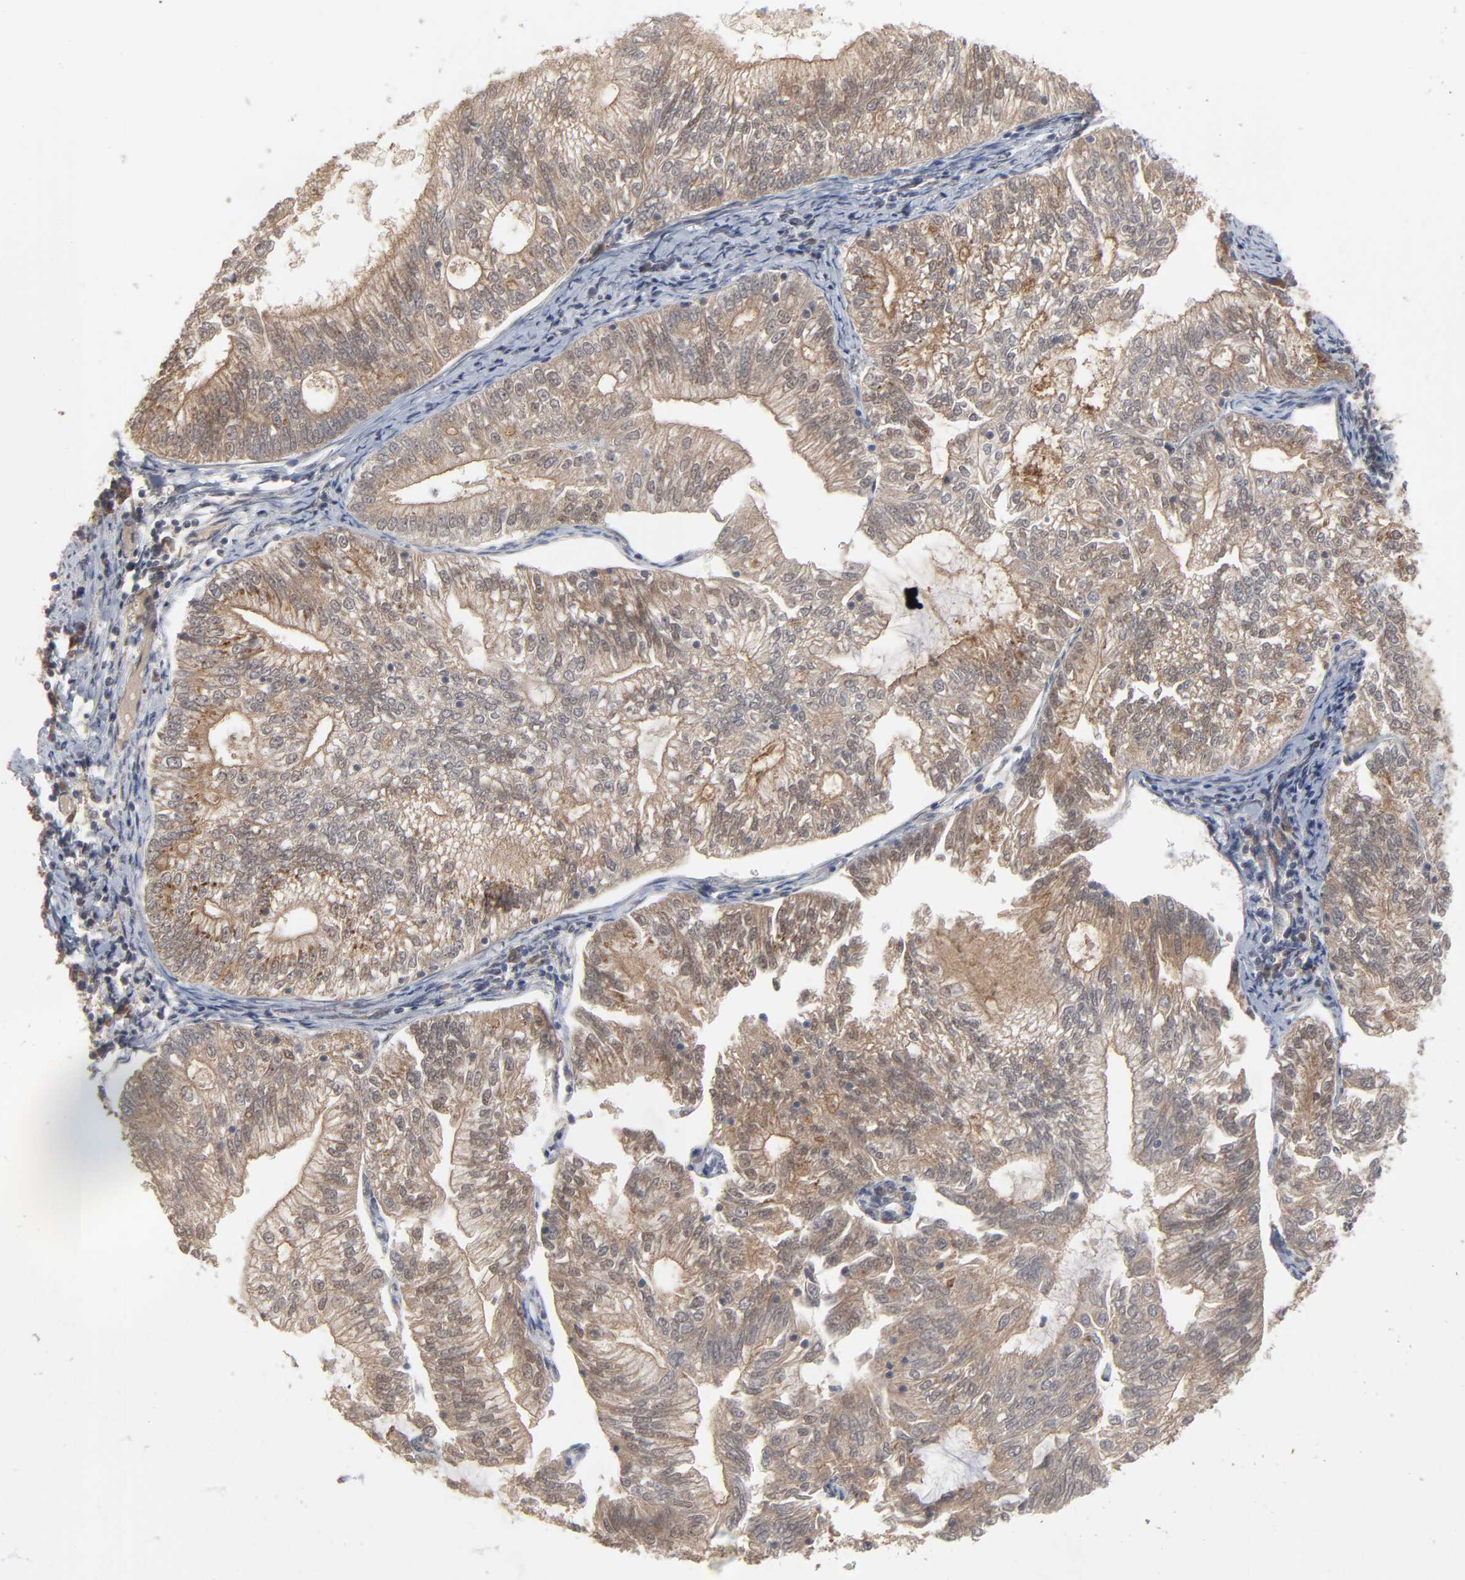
{"staining": {"intensity": "weak", "quantity": ">75%", "location": "cytoplasmic/membranous"}, "tissue": "endometrial cancer", "cell_type": "Tumor cells", "image_type": "cancer", "snomed": [{"axis": "morphology", "description": "Adenocarcinoma, NOS"}, {"axis": "topography", "description": "Endometrium"}], "caption": "Immunohistochemical staining of human endometrial cancer shows weak cytoplasmic/membranous protein expression in approximately >75% of tumor cells. The protein of interest is shown in brown color, while the nuclei are stained blue.", "gene": "SCFD1", "patient": {"sex": "female", "age": 69}}